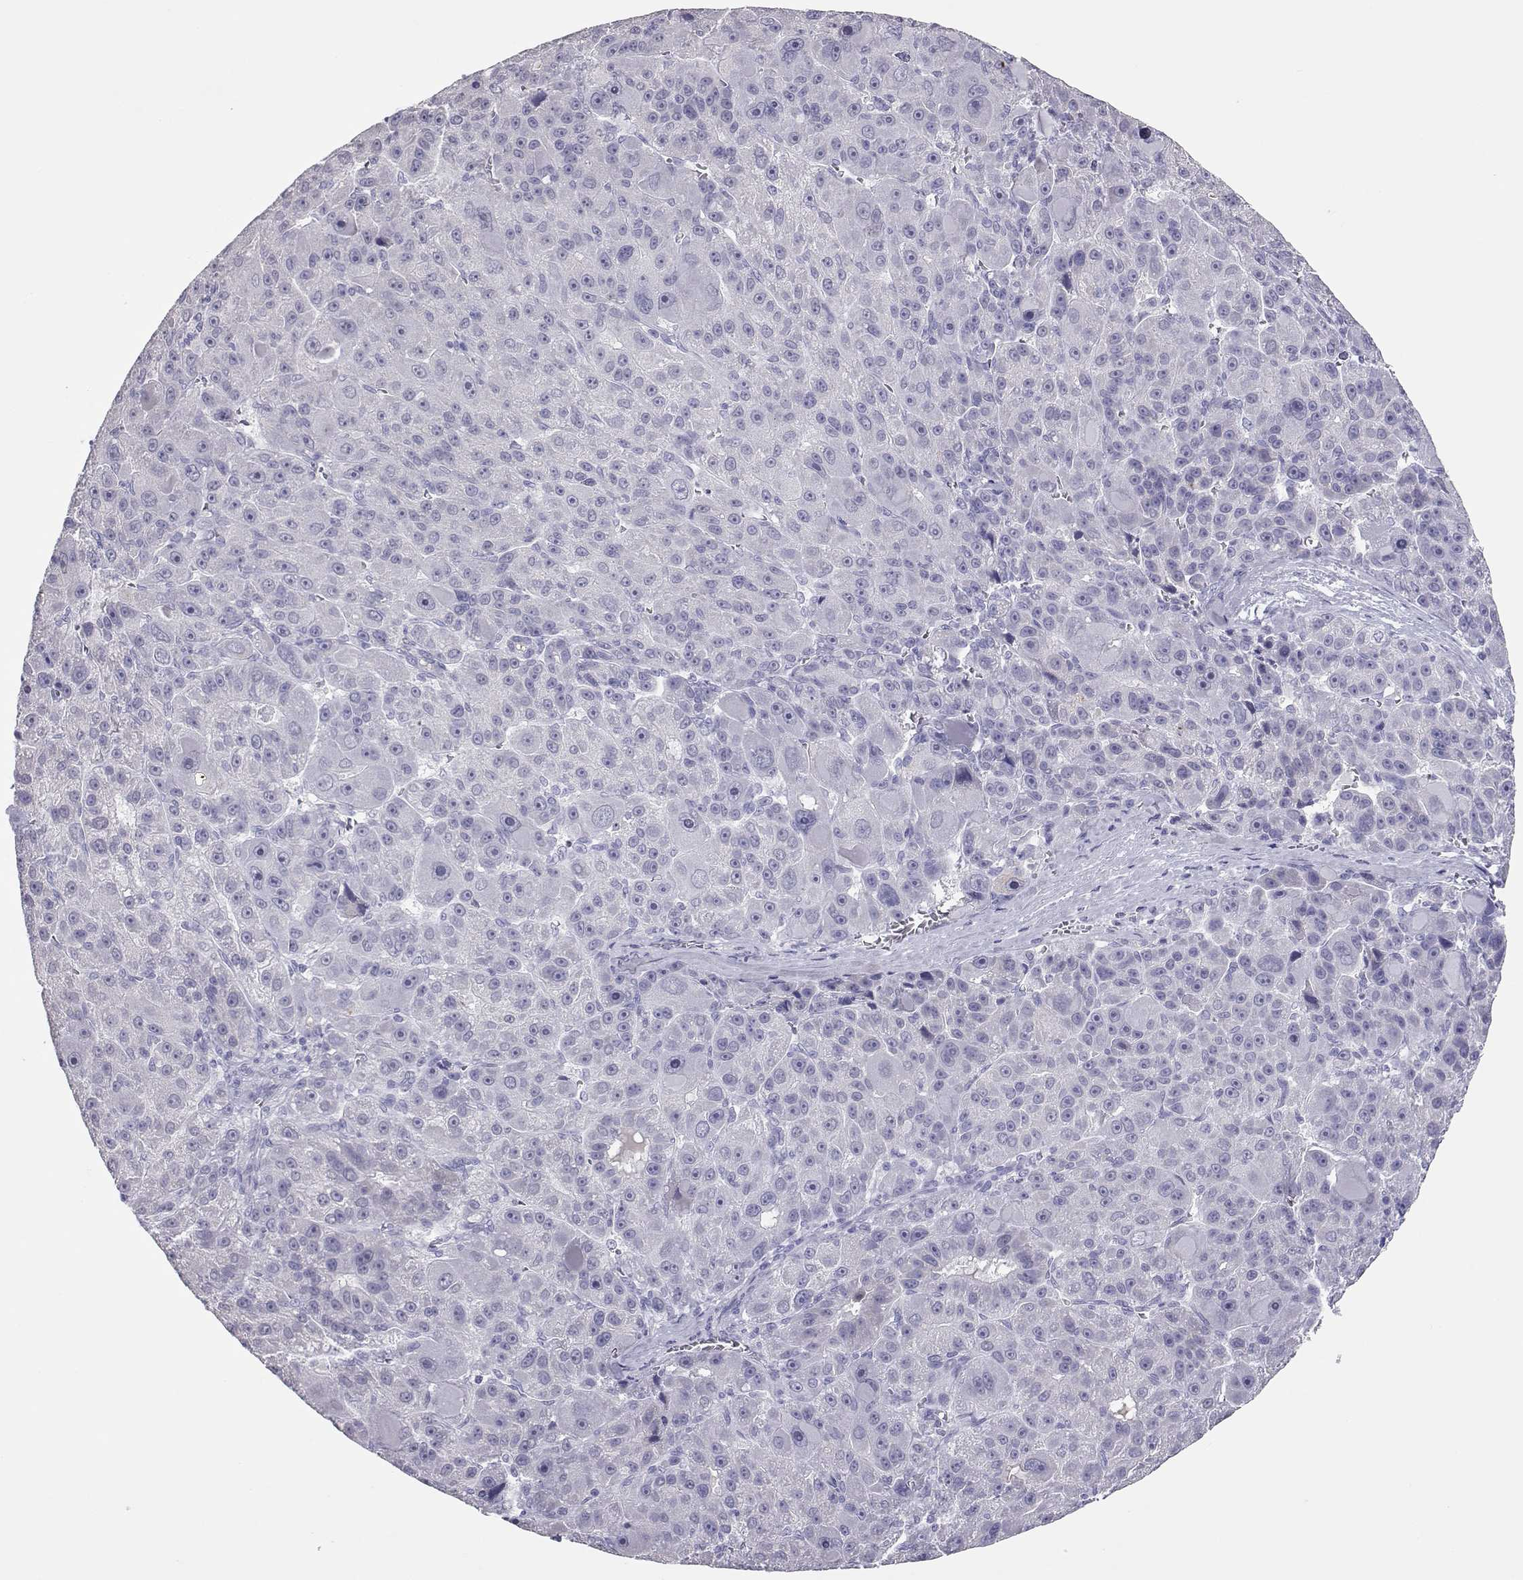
{"staining": {"intensity": "negative", "quantity": "none", "location": "none"}, "tissue": "liver cancer", "cell_type": "Tumor cells", "image_type": "cancer", "snomed": [{"axis": "morphology", "description": "Carcinoma, Hepatocellular, NOS"}, {"axis": "topography", "description": "Liver"}], "caption": "IHC image of neoplastic tissue: hepatocellular carcinoma (liver) stained with DAB (3,3'-diaminobenzidine) exhibits no significant protein staining in tumor cells.", "gene": "PMCH", "patient": {"sex": "male", "age": 76}}